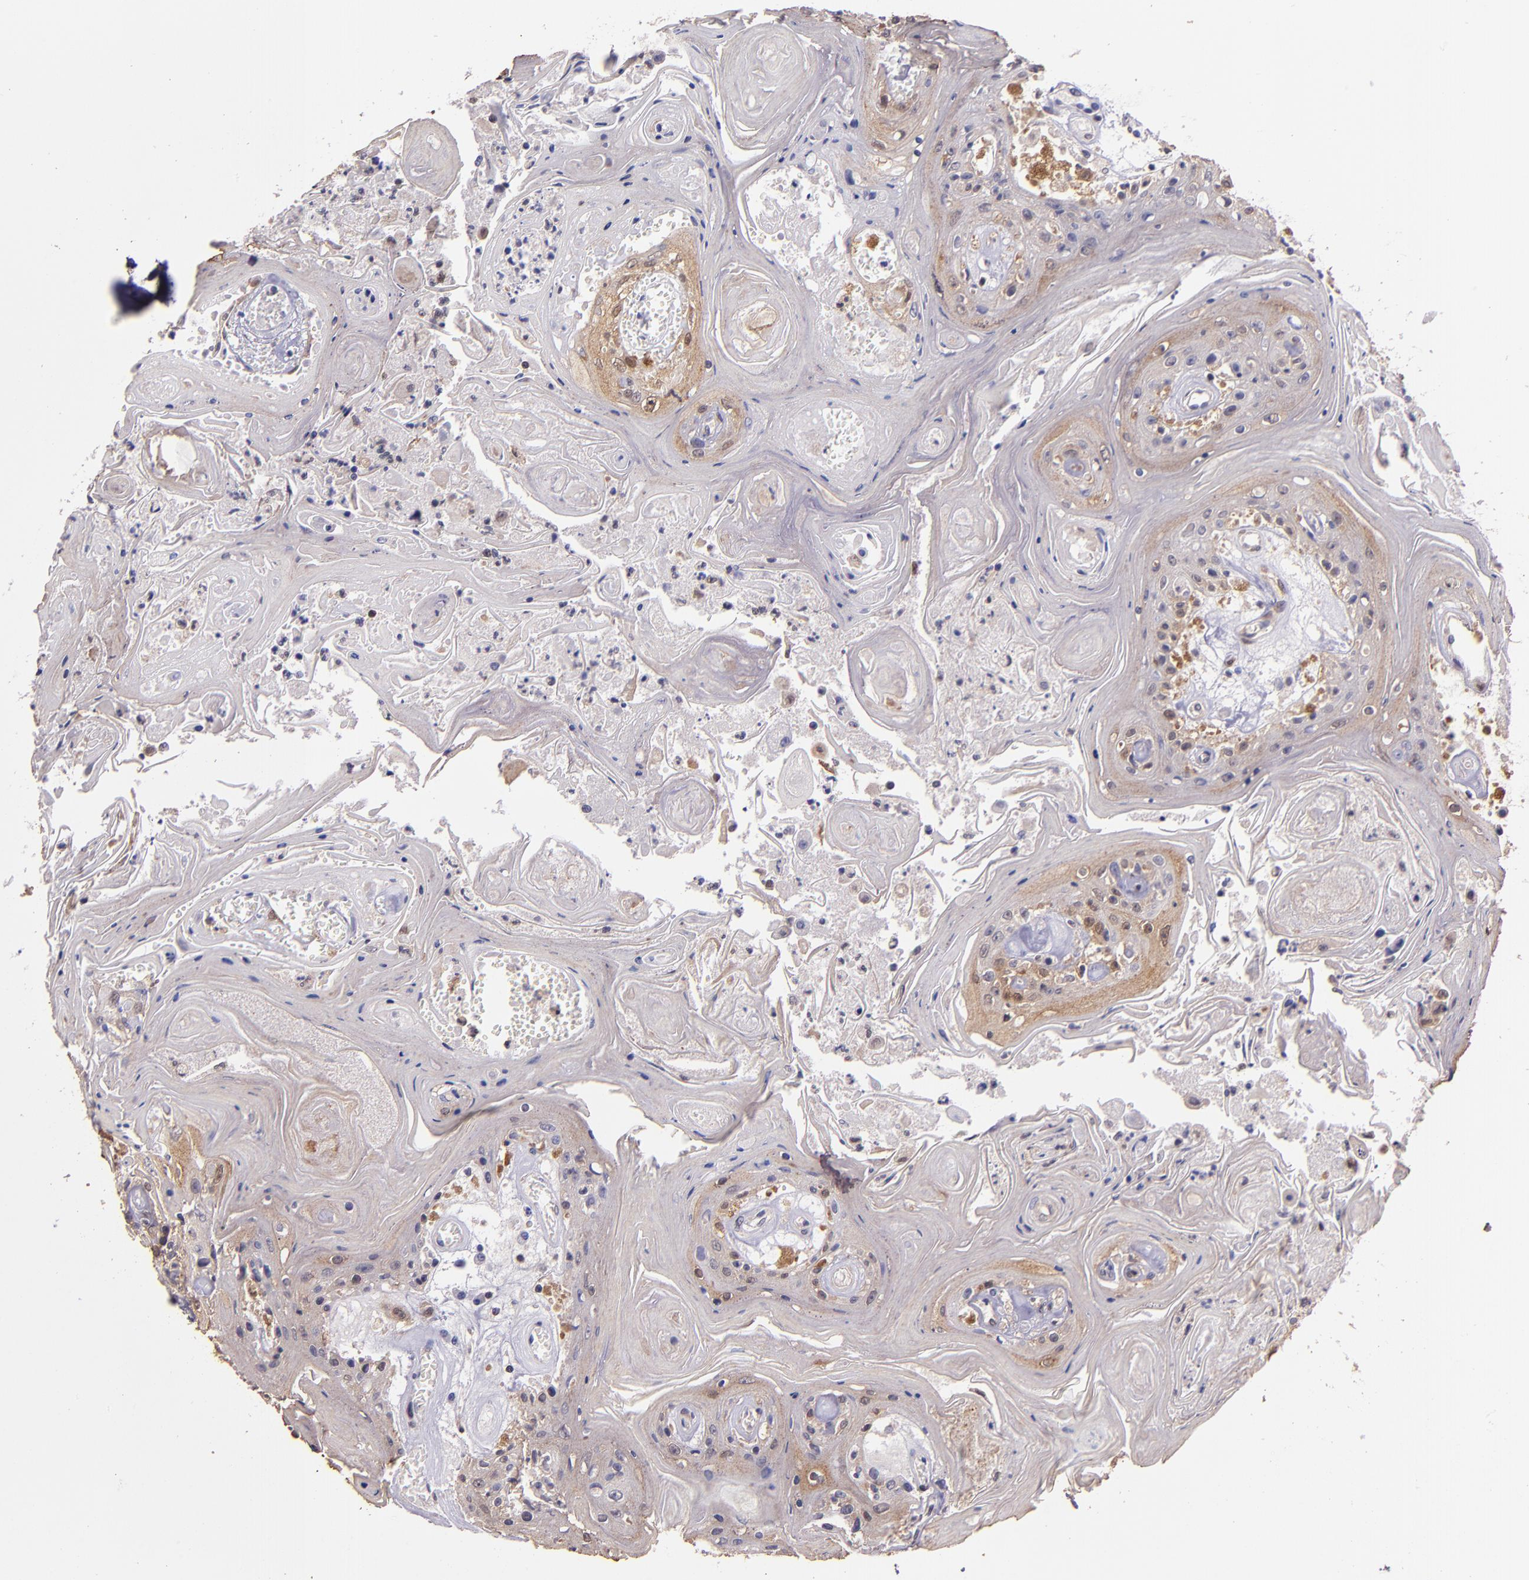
{"staining": {"intensity": "weak", "quantity": ">75%", "location": "cytoplasmic/membranous"}, "tissue": "head and neck cancer", "cell_type": "Tumor cells", "image_type": "cancer", "snomed": [{"axis": "morphology", "description": "Squamous cell carcinoma, NOS"}, {"axis": "topography", "description": "Oral tissue"}, {"axis": "topography", "description": "Head-Neck"}], "caption": "An image of head and neck squamous cell carcinoma stained for a protein reveals weak cytoplasmic/membranous brown staining in tumor cells.", "gene": "STAT6", "patient": {"sex": "female", "age": 76}}